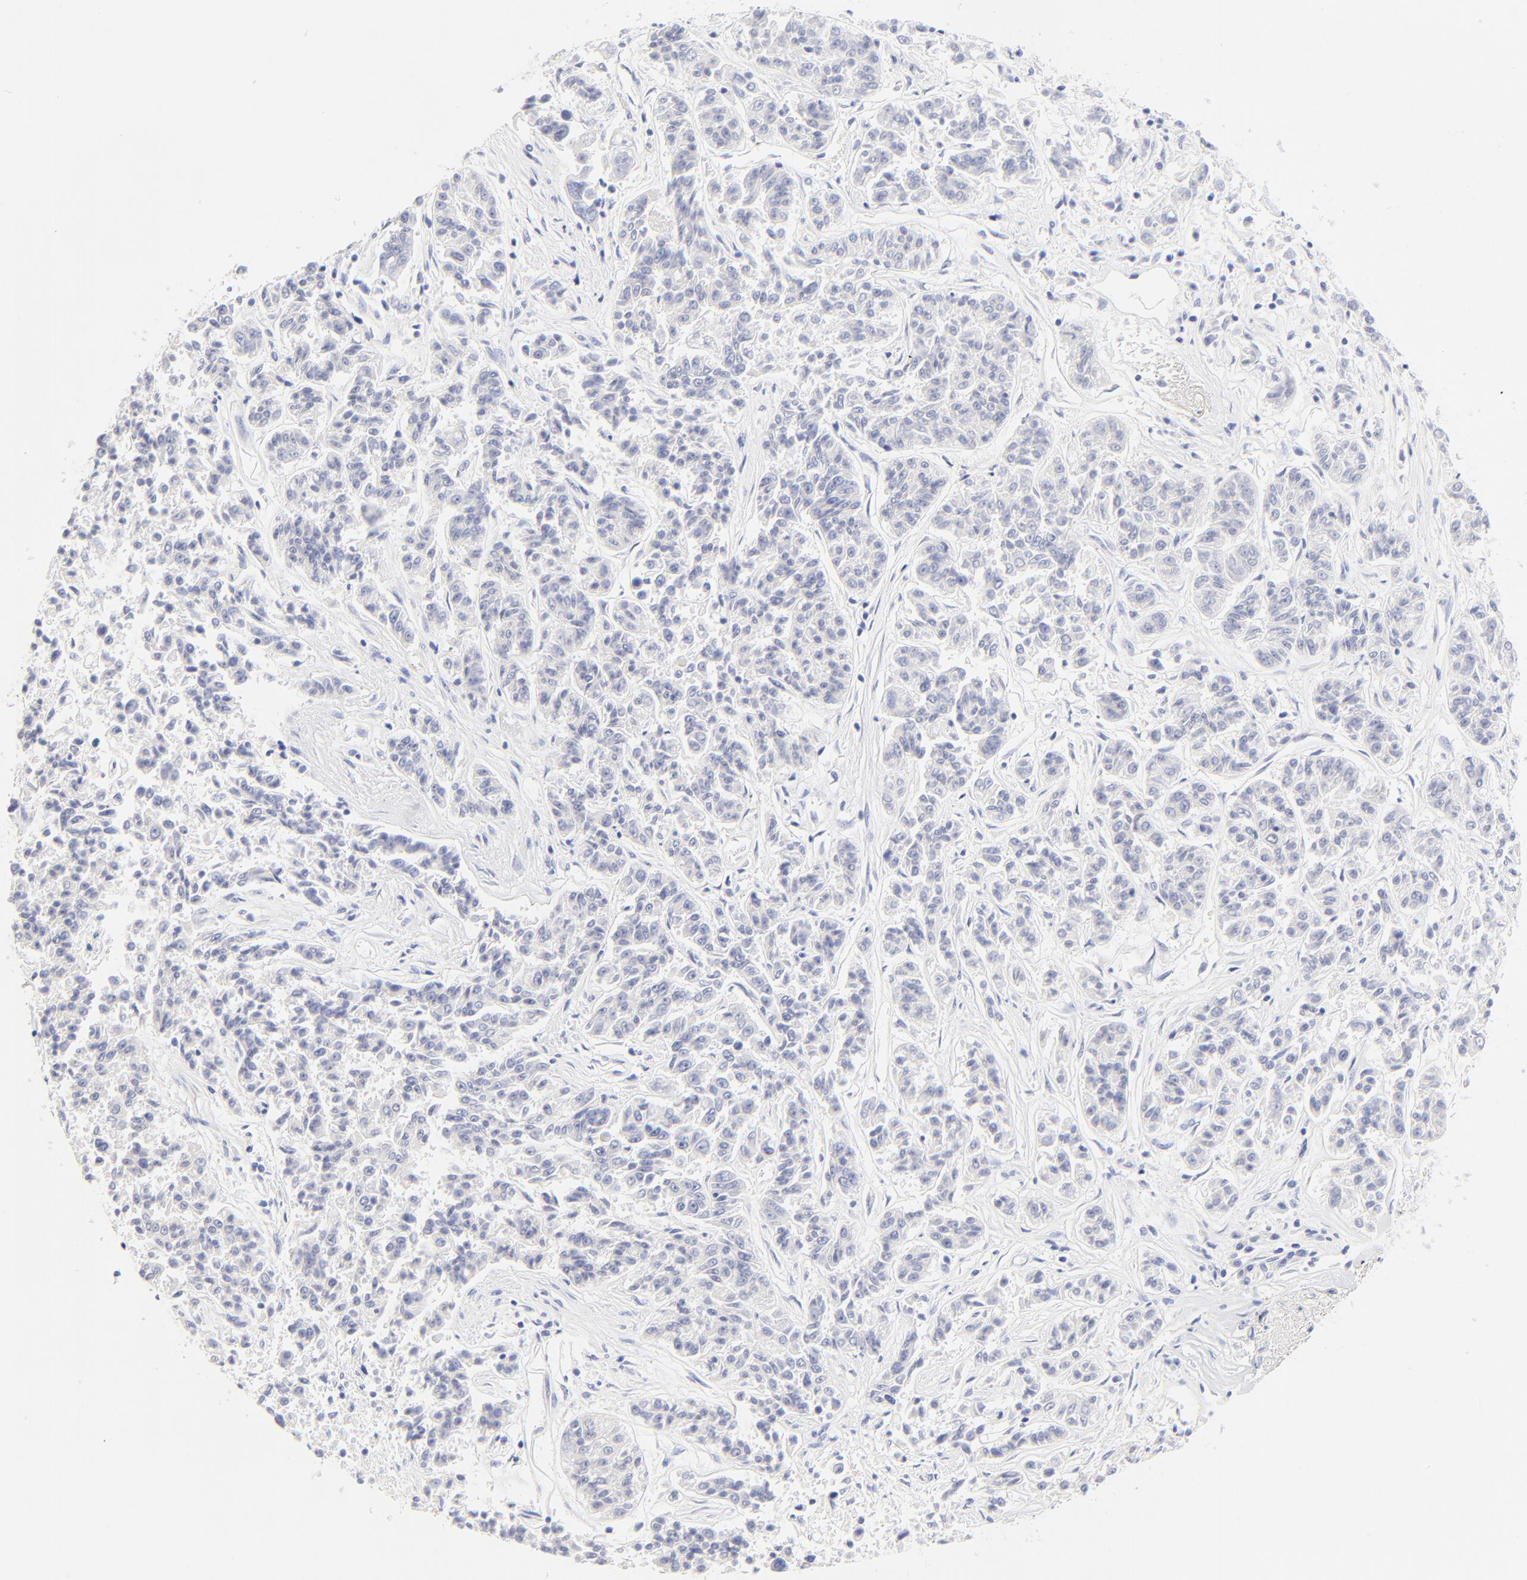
{"staining": {"intensity": "negative", "quantity": "none", "location": "none"}, "tissue": "lung cancer", "cell_type": "Tumor cells", "image_type": "cancer", "snomed": [{"axis": "morphology", "description": "Adenocarcinoma, NOS"}, {"axis": "topography", "description": "Lung"}], "caption": "The immunohistochemistry (IHC) photomicrograph has no significant expression in tumor cells of lung cancer (adenocarcinoma) tissue.", "gene": "SULT4A1", "patient": {"sex": "male", "age": 84}}